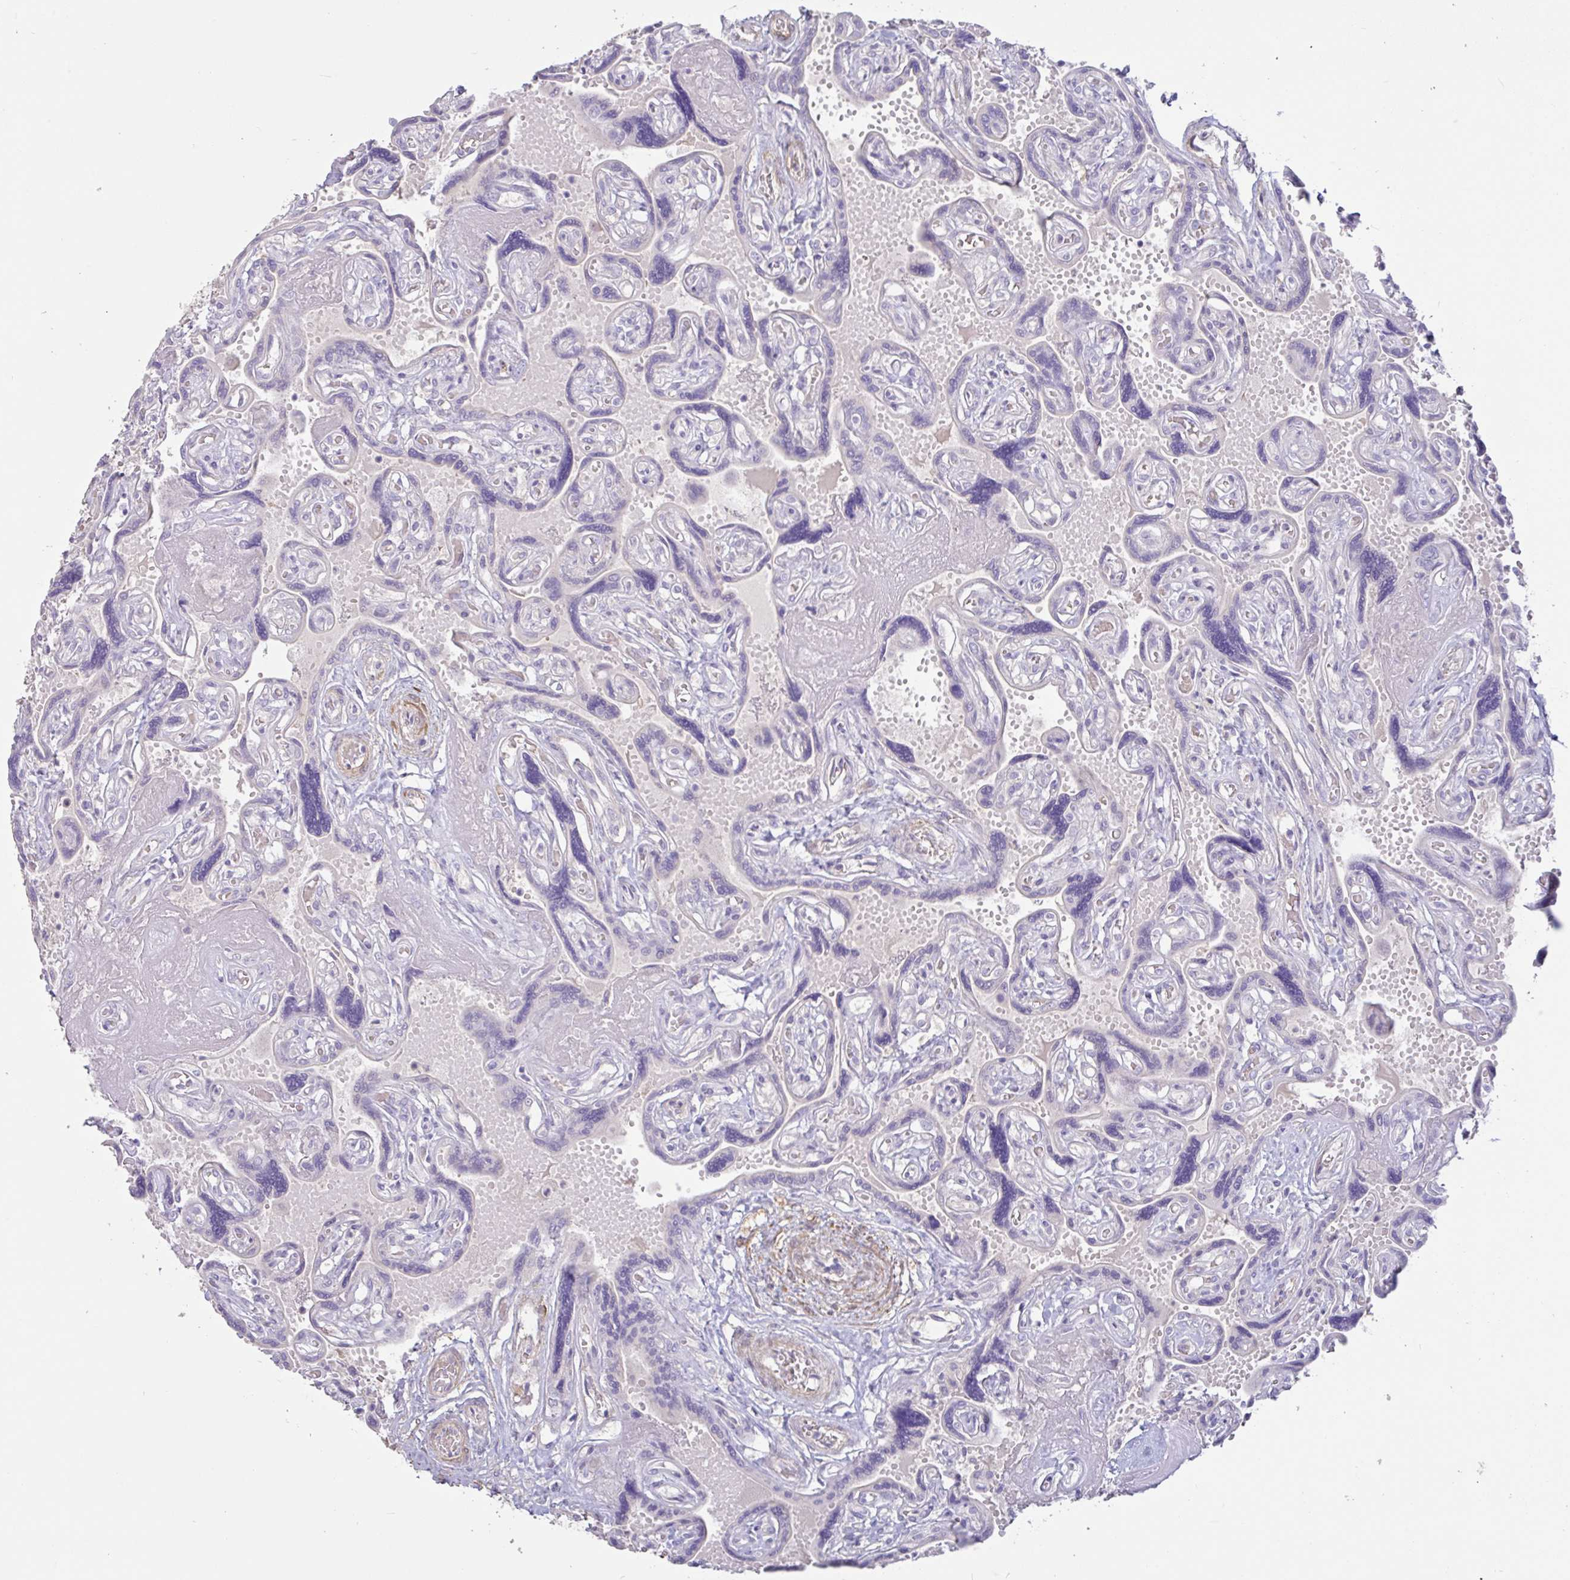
{"staining": {"intensity": "negative", "quantity": "none", "location": "none"}, "tissue": "placenta", "cell_type": "Trophoblastic cells", "image_type": "normal", "snomed": [{"axis": "morphology", "description": "Normal tissue, NOS"}, {"axis": "topography", "description": "Placenta"}], "caption": "High power microscopy photomicrograph of an immunohistochemistry (IHC) micrograph of benign placenta, revealing no significant staining in trophoblastic cells.", "gene": "PYGM", "patient": {"sex": "female", "age": 32}}